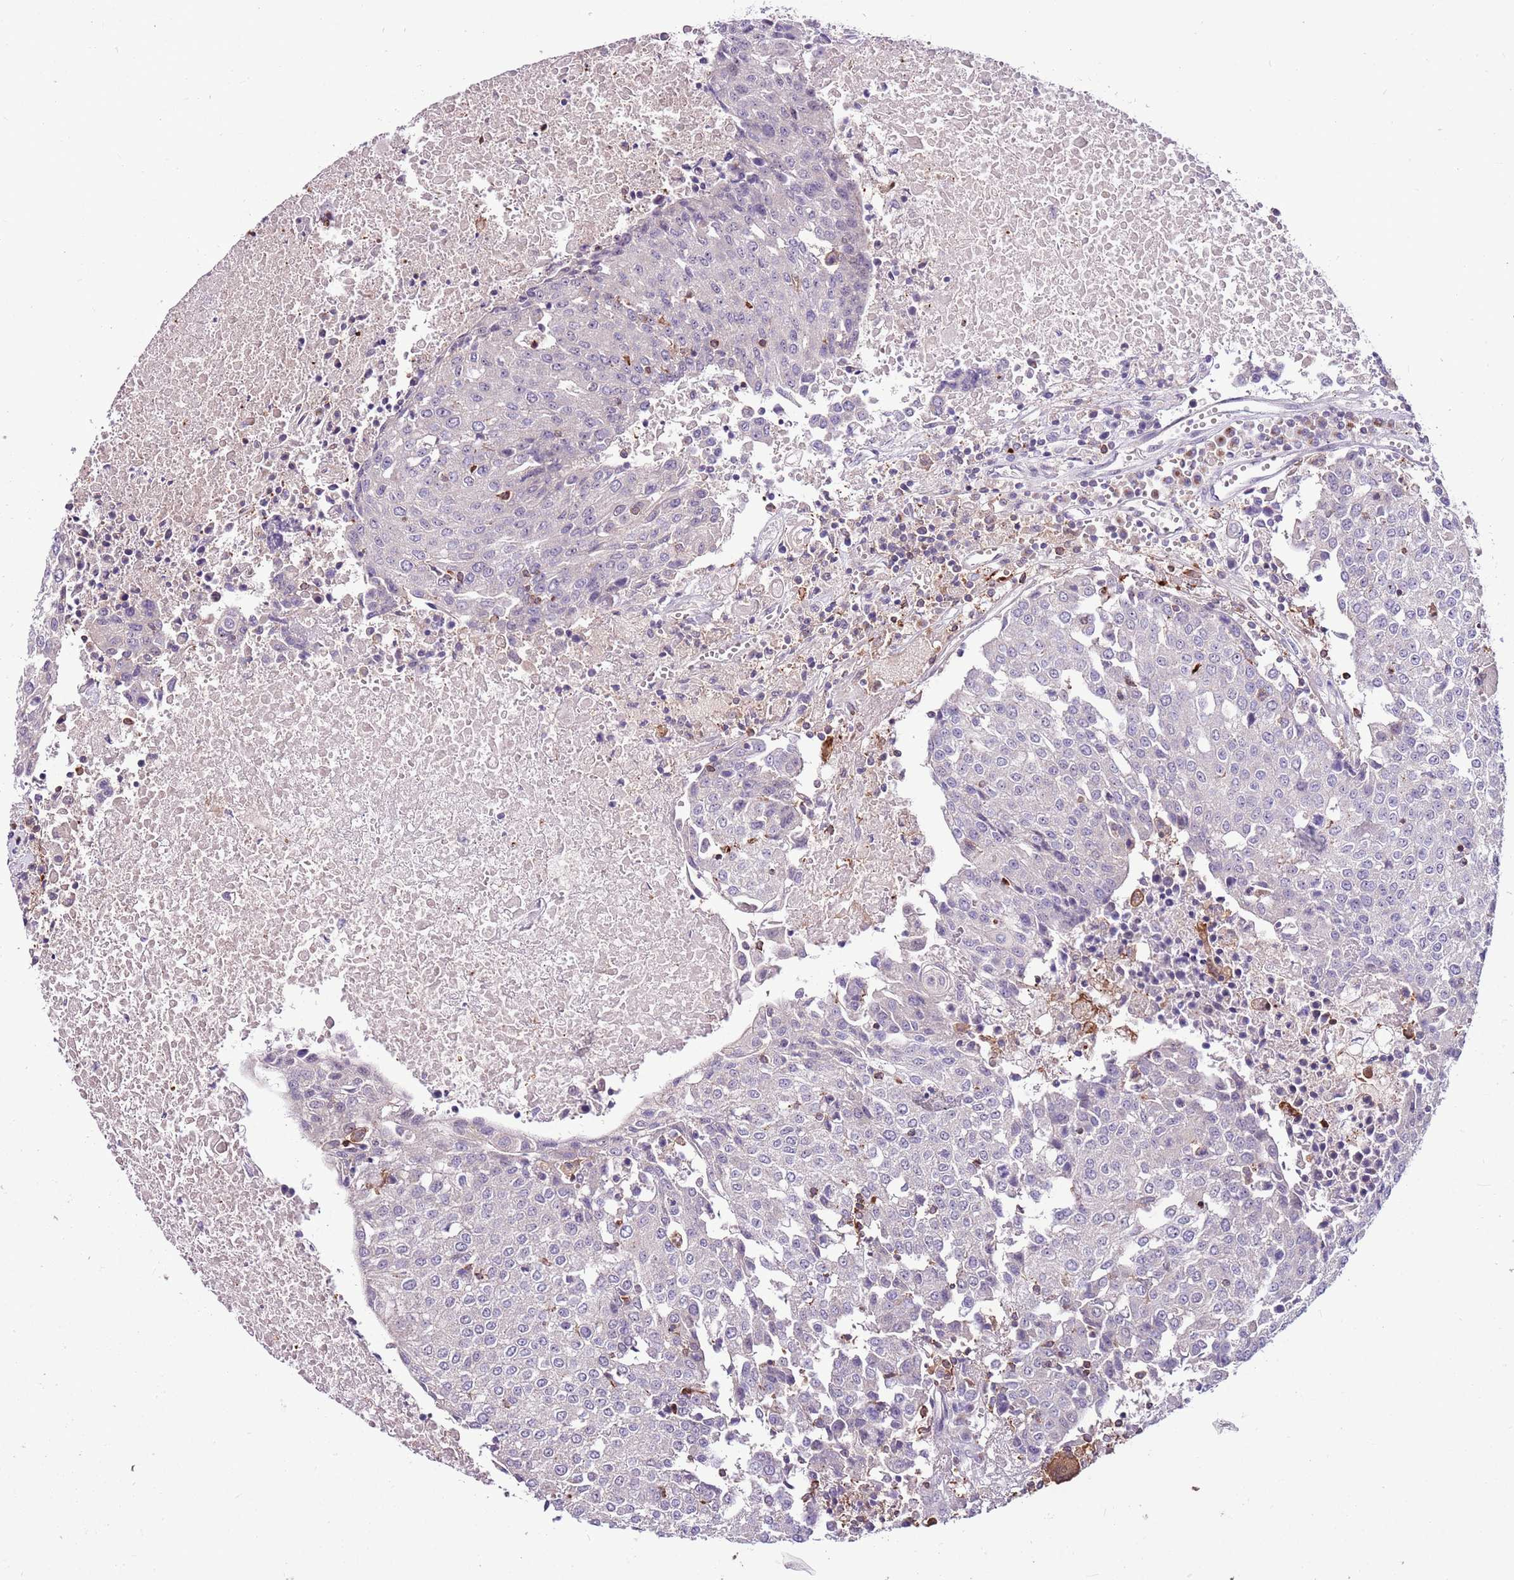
{"staining": {"intensity": "negative", "quantity": "none", "location": "none"}, "tissue": "urothelial cancer", "cell_type": "Tumor cells", "image_type": "cancer", "snomed": [{"axis": "morphology", "description": "Urothelial carcinoma, High grade"}, {"axis": "topography", "description": "Urinary bladder"}], "caption": "Protein analysis of urothelial cancer displays no significant expression in tumor cells.", "gene": "ZSWIM1", "patient": {"sex": "female", "age": 85}}